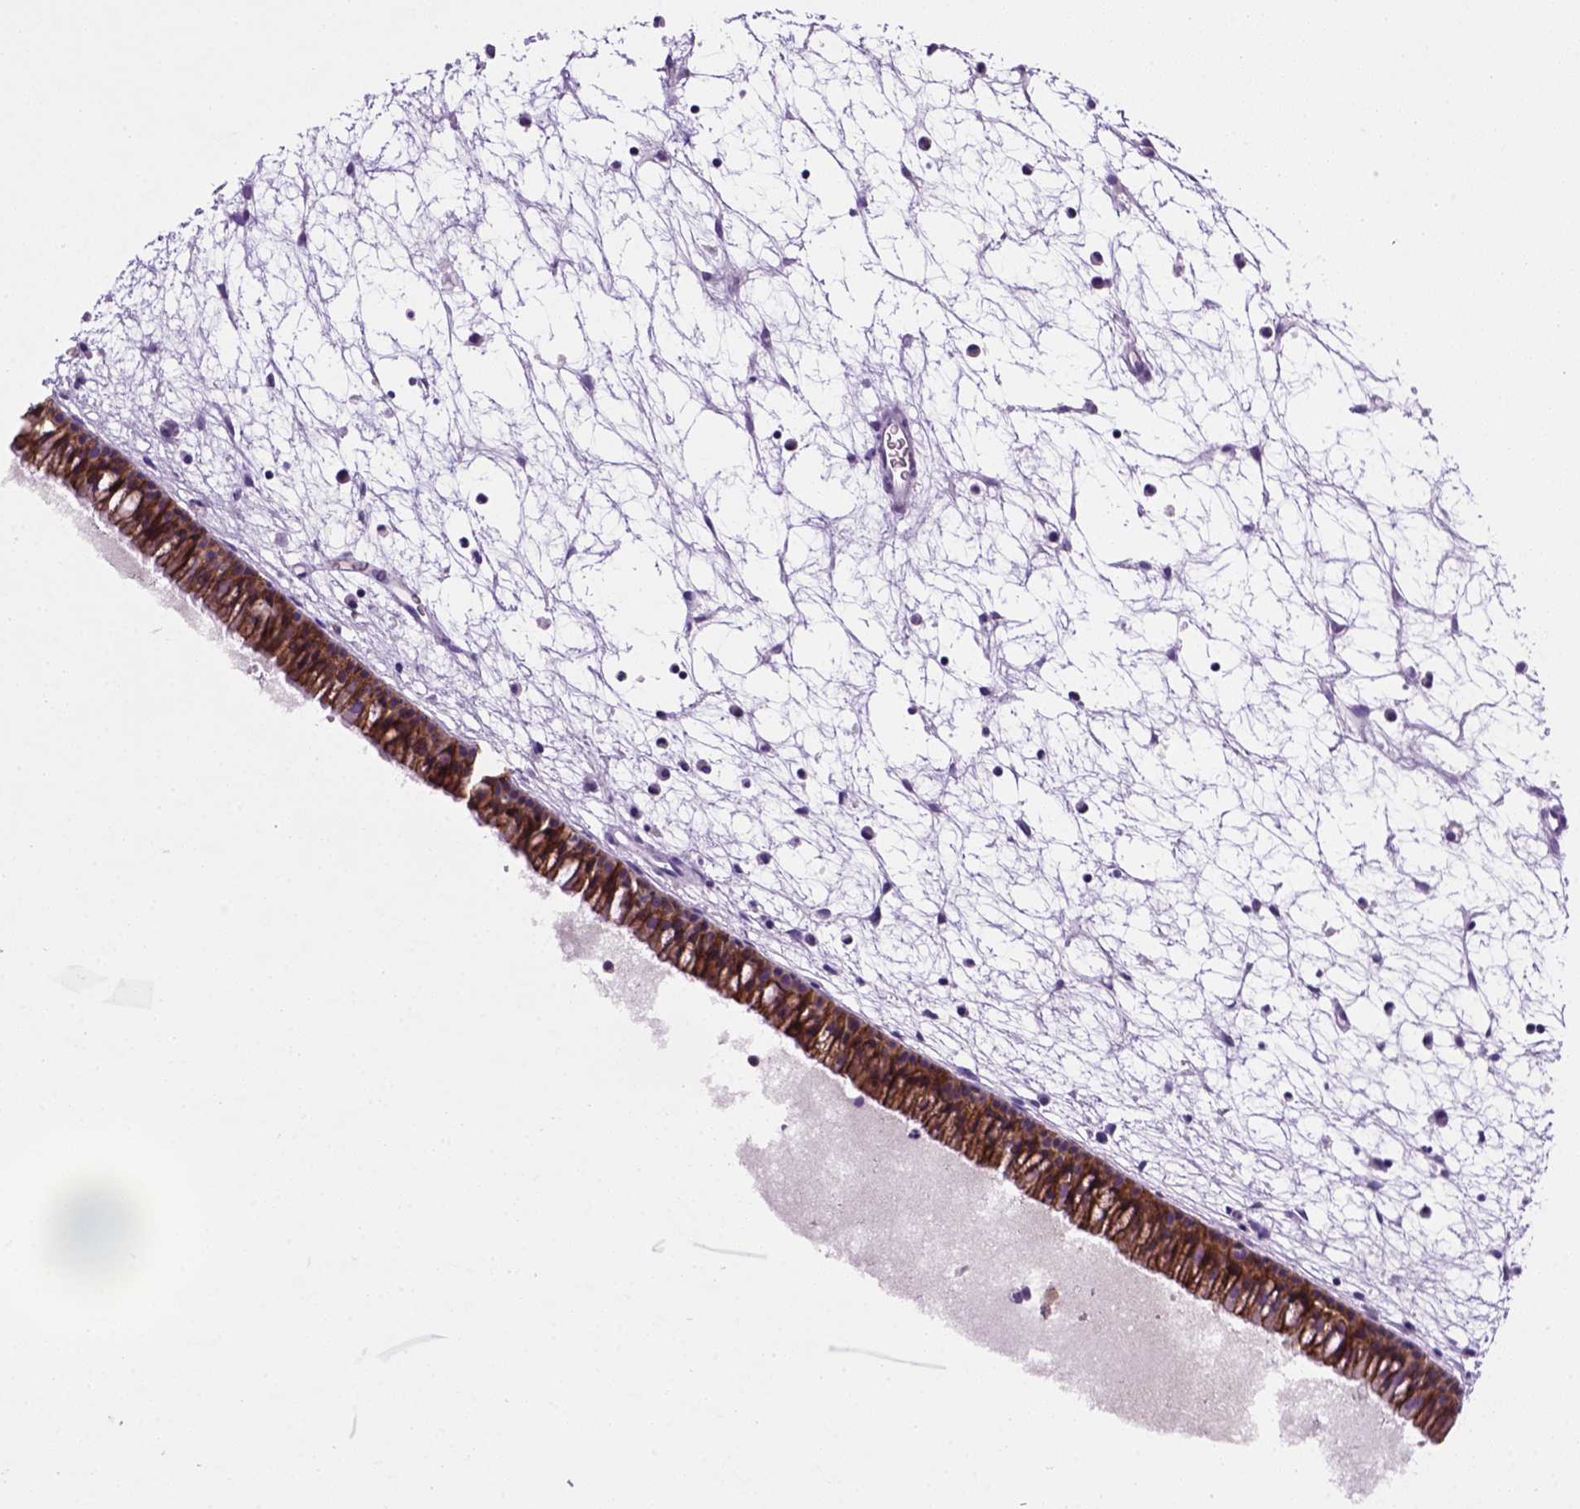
{"staining": {"intensity": "strong", "quantity": ">75%", "location": "cytoplasmic/membranous"}, "tissue": "nasopharynx", "cell_type": "Respiratory epithelial cells", "image_type": "normal", "snomed": [{"axis": "morphology", "description": "Normal tissue, NOS"}, {"axis": "topography", "description": "Nasopharynx"}], "caption": "This photomicrograph displays normal nasopharynx stained with immunohistochemistry to label a protein in brown. The cytoplasmic/membranous of respiratory epithelial cells show strong positivity for the protein. Nuclei are counter-stained blue.", "gene": "CDH1", "patient": {"sex": "male", "age": 61}}